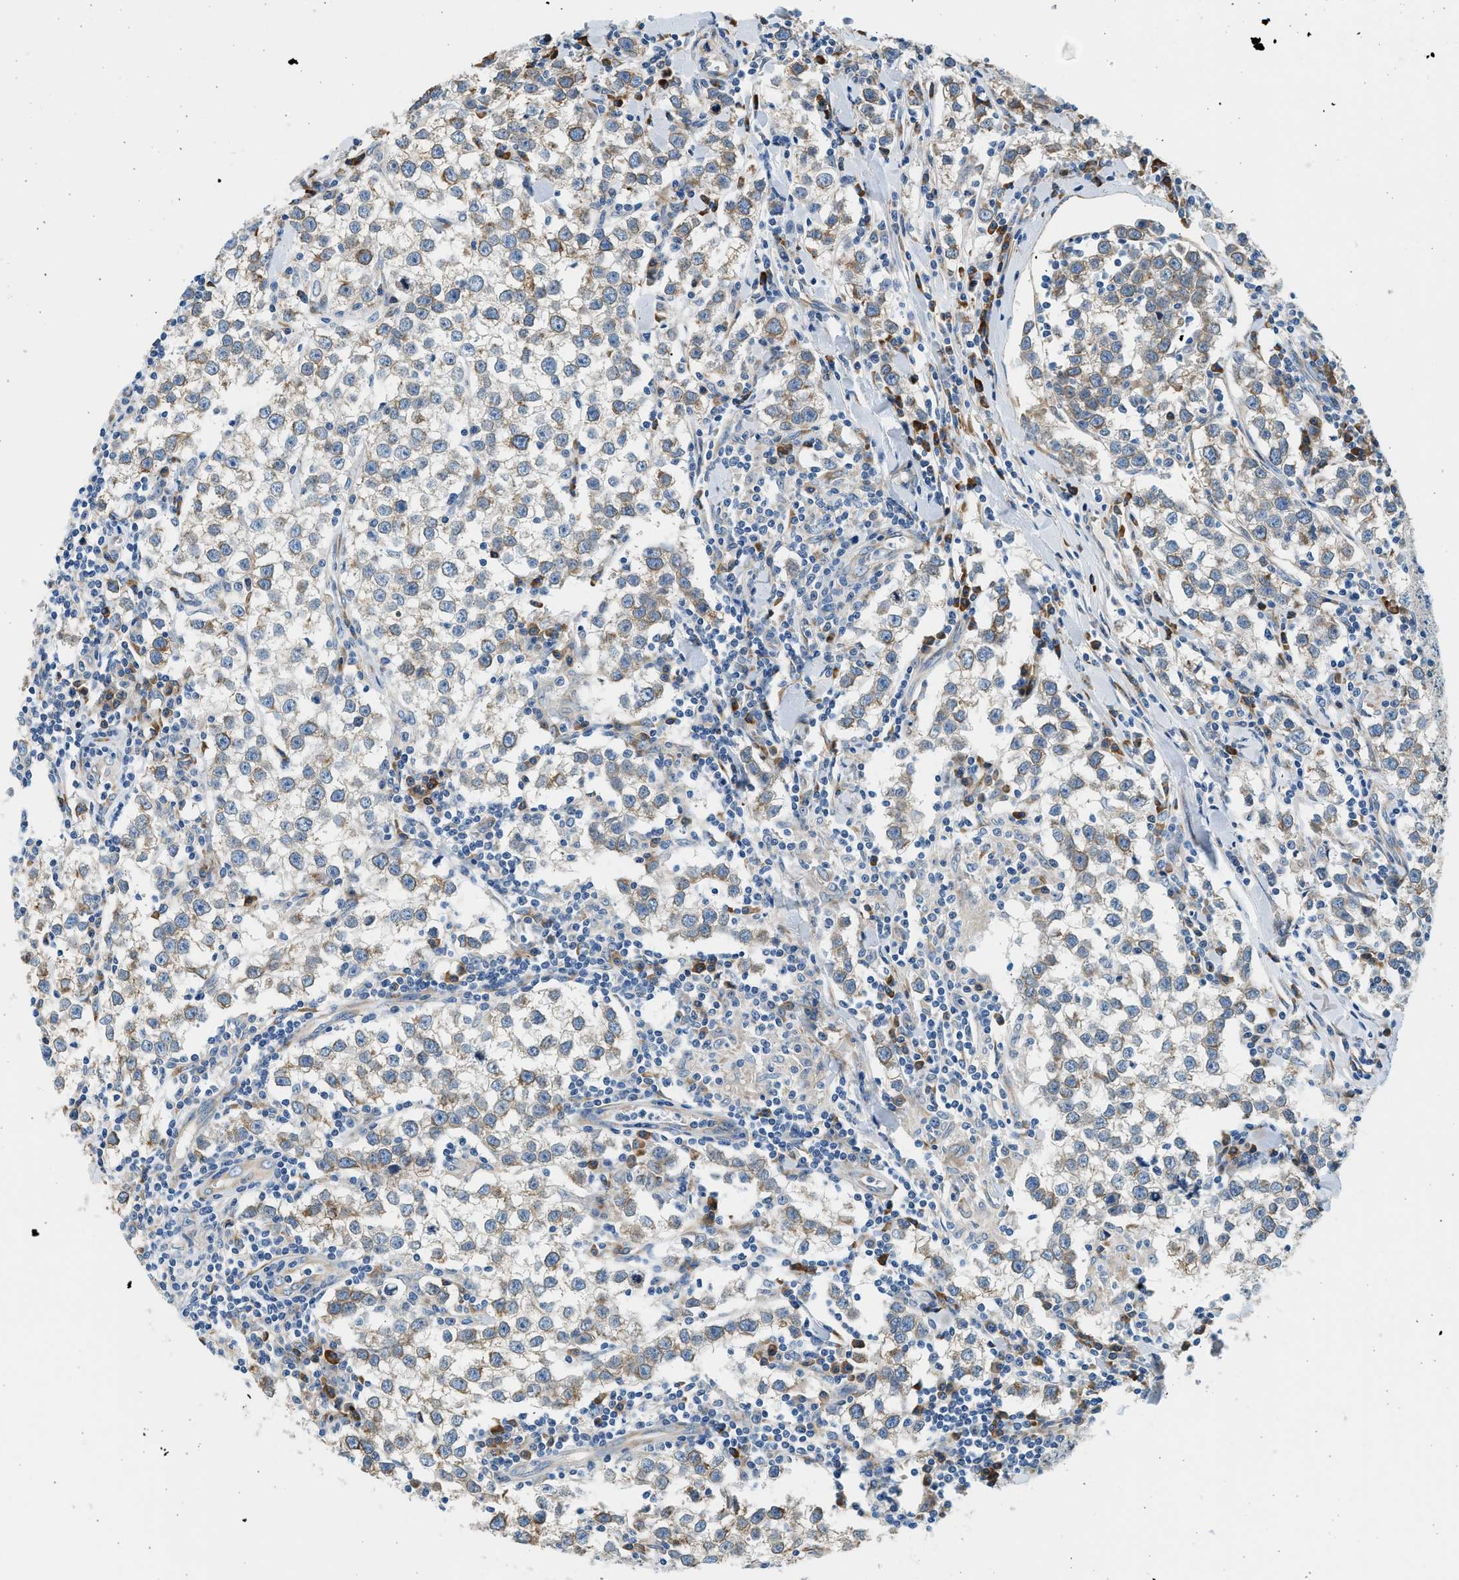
{"staining": {"intensity": "weak", "quantity": "<25%", "location": "cytoplasmic/membranous"}, "tissue": "testis cancer", "cell_type": "Tumor cells", "image_type": "cancer", "snomed": [{"axis": "morphology", "description": "Seminoma, NOS"}, {"axis": "morphology", "description": "Carcinoma, Embryonal, NOS"}, {"axis": "topography", "description": "Testis"}], "caption": "Human seminoma (testis) stained for a protein using immunohistochemistry exhibits no expression in tumor cells.", "gene": "CNTN6", "patient": {"sex": "male", "age": 36}}